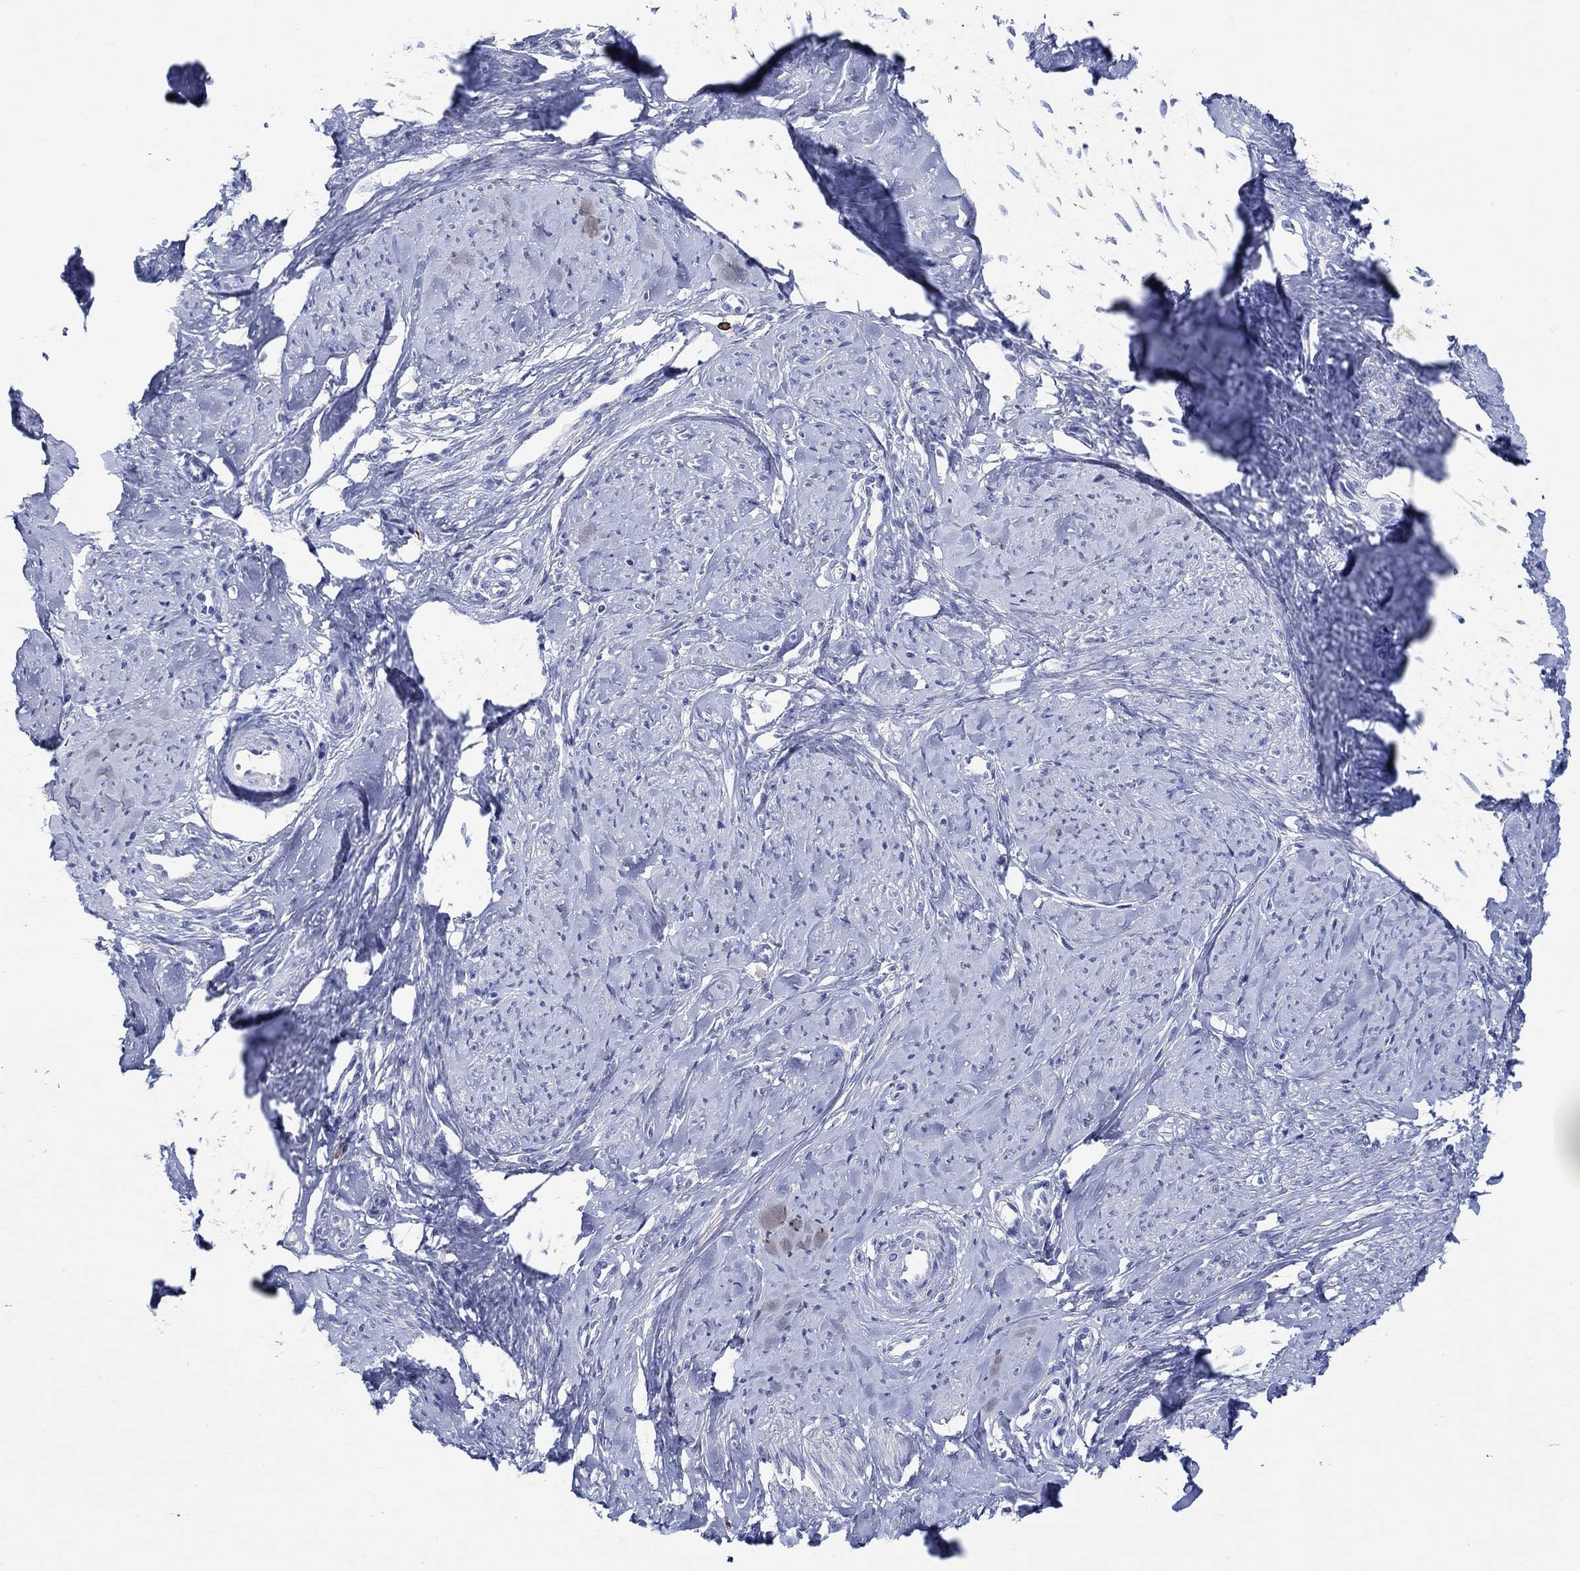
{"staining": {"intensity": "negative", "quantity": "none", "location": "none"}, "tissue": "smooth muscle", "cell_type": "Smooth muscle cells", "image_type": "normal", "snomed": [{"axis": "morphology", "description": "Normal tissue, NOS"}, {"axis": "topography", "description": "Smooth muscle"}], "caption": "Smooth muscle cells show no significant positivity in unremarkable smooth muscle. The staining was performed using DAB (3,3'-diaminobenzidine) to visualize the protein expression in brown, while the nuclei were stained in blue with hematoxylin (Magnification: 20x).", "gene": "P2RY6", "patient": {"sex": "female", "age": 48}}